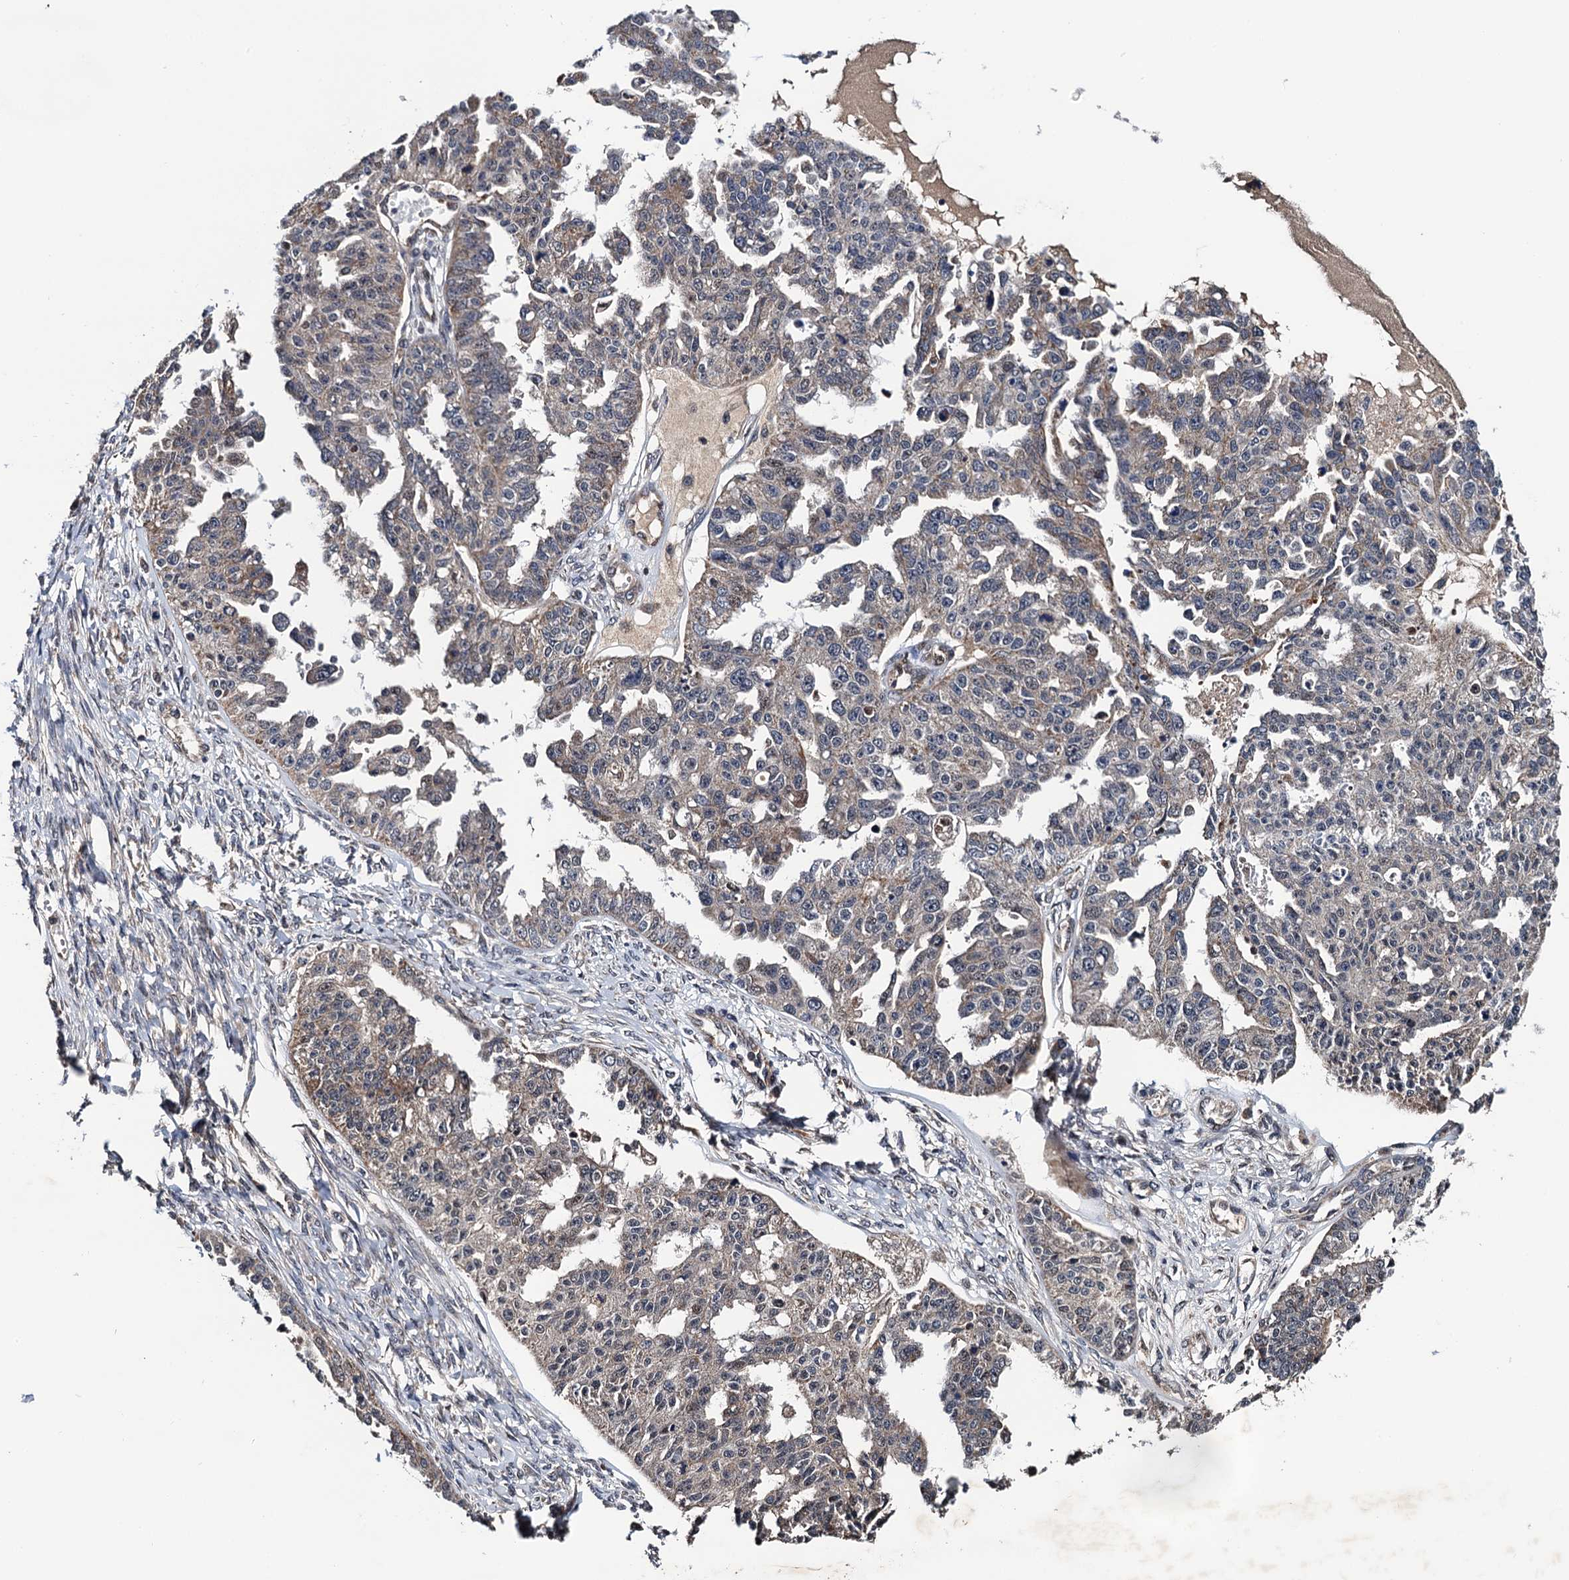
{"staining": {"intensity": "weak", "quantity": "<25%", "location": "cytoplasmic/membranous"}, "tissue": "ovarian cancer", "cell_type": "Tumor cells", "image_type": "cancer", "snomed": [{"axis": "morphology", "description": "Cystadenocarcinoma, serous, NOS"}, {"axis": "topography", "description": "Ovary"}], "caption": "Ovarian serous cystadenocarcinoma stained for a protein using immunohistochemistry shows no expression tumor cells.", "gene": "NAA16", "patient": {"sex": "female", "age": 58}}